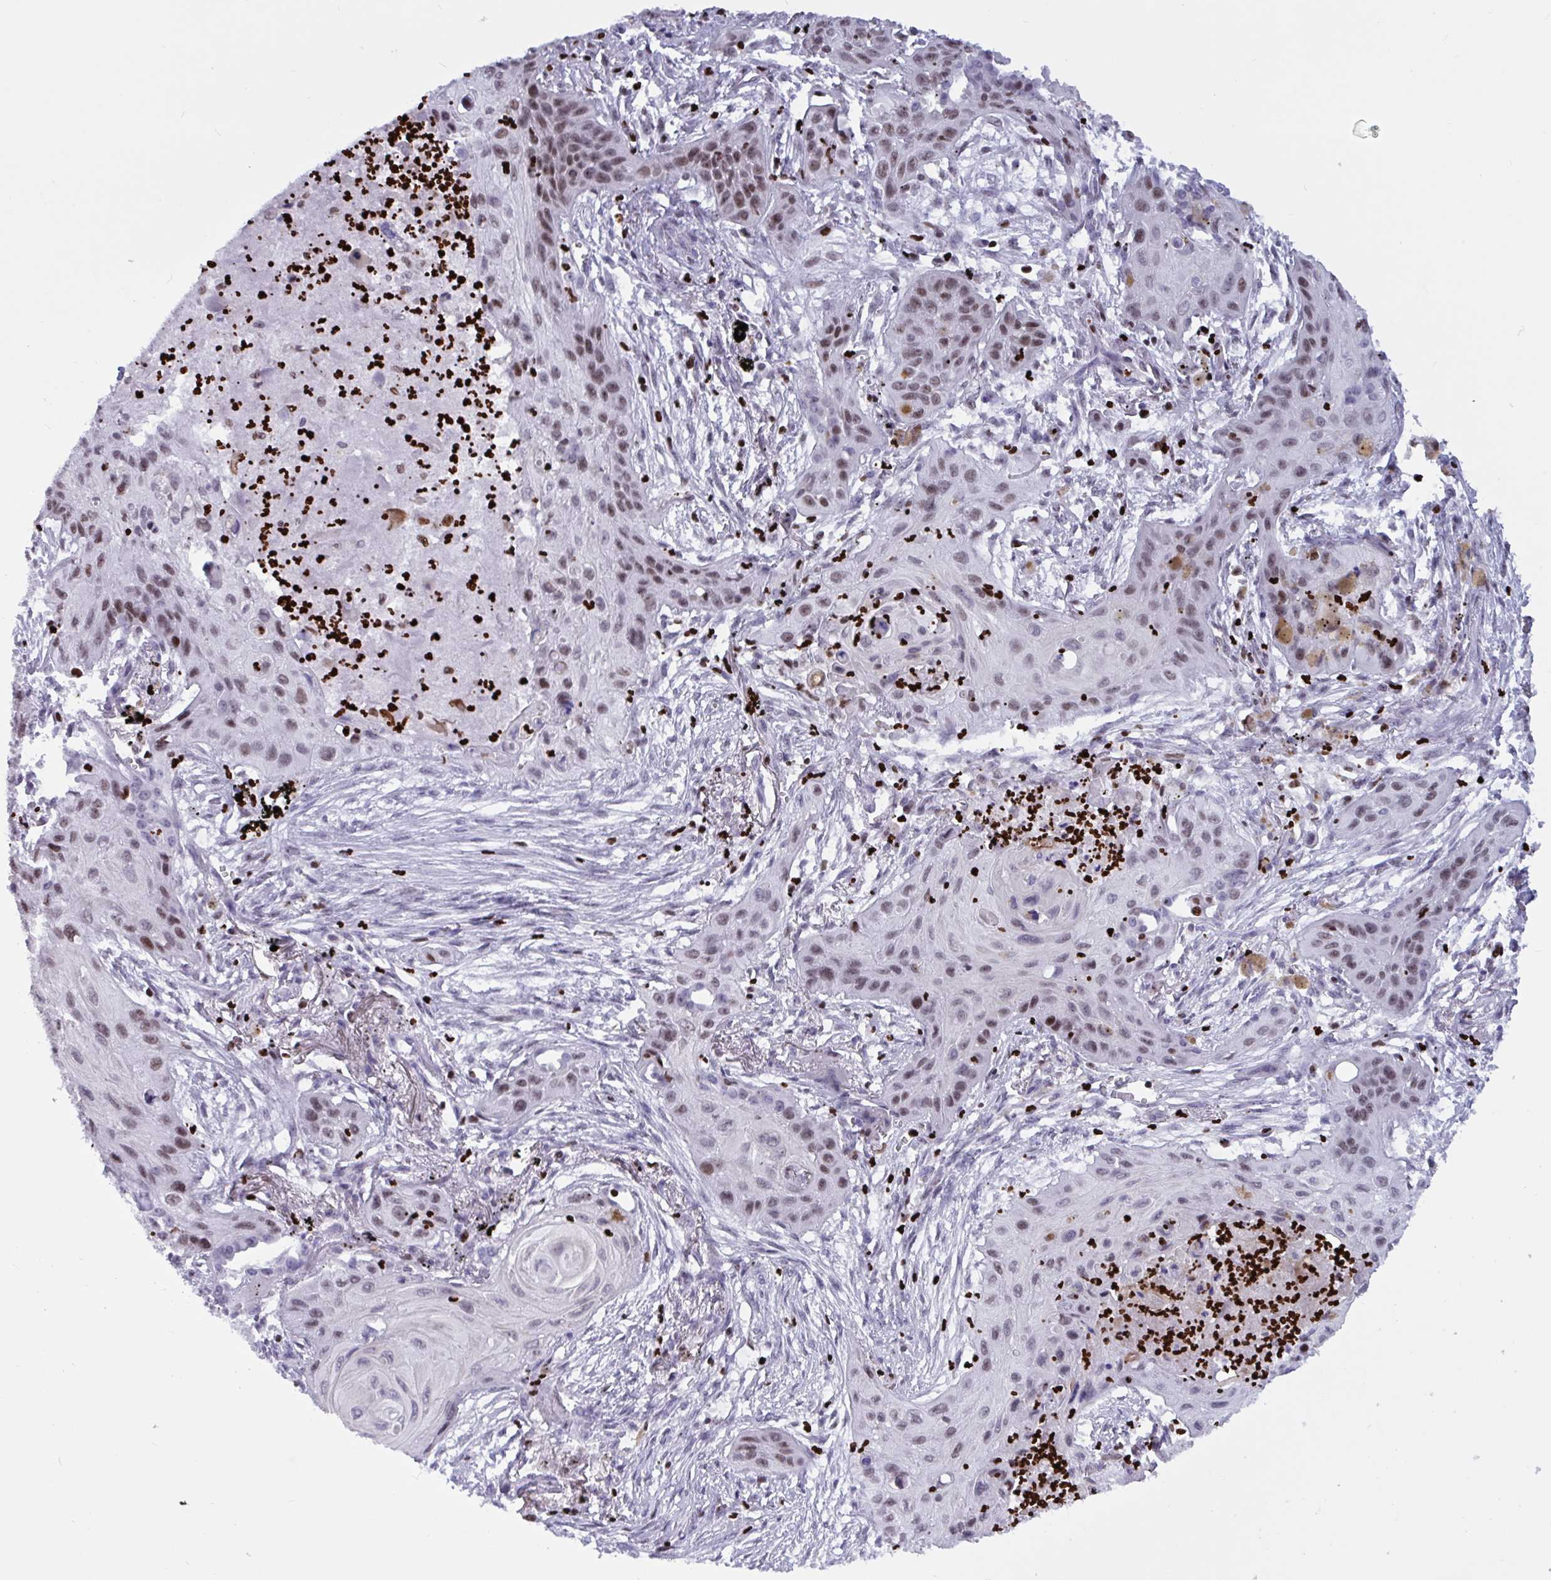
{"staining": {"intensity": "weak", "quantity": "25%-75%", "location": "nuclear"}, "tissue": "lung cancer", "cell_type": "Tumor cells", "image_type": "cancer", "snomed": [{"axis": "morphology", "description": "Squamous cell carcinoma, NOS"}, {"axis": "topography", "description": "Lung"}], "caption": "This micrograph shows immunohistochemistry staining of human lung cancer, with low weak nuclear expression in about 25%-75% of tumor cells.", "gene": "HMGB2", "patient": {"sex": "male", "age": 71}}